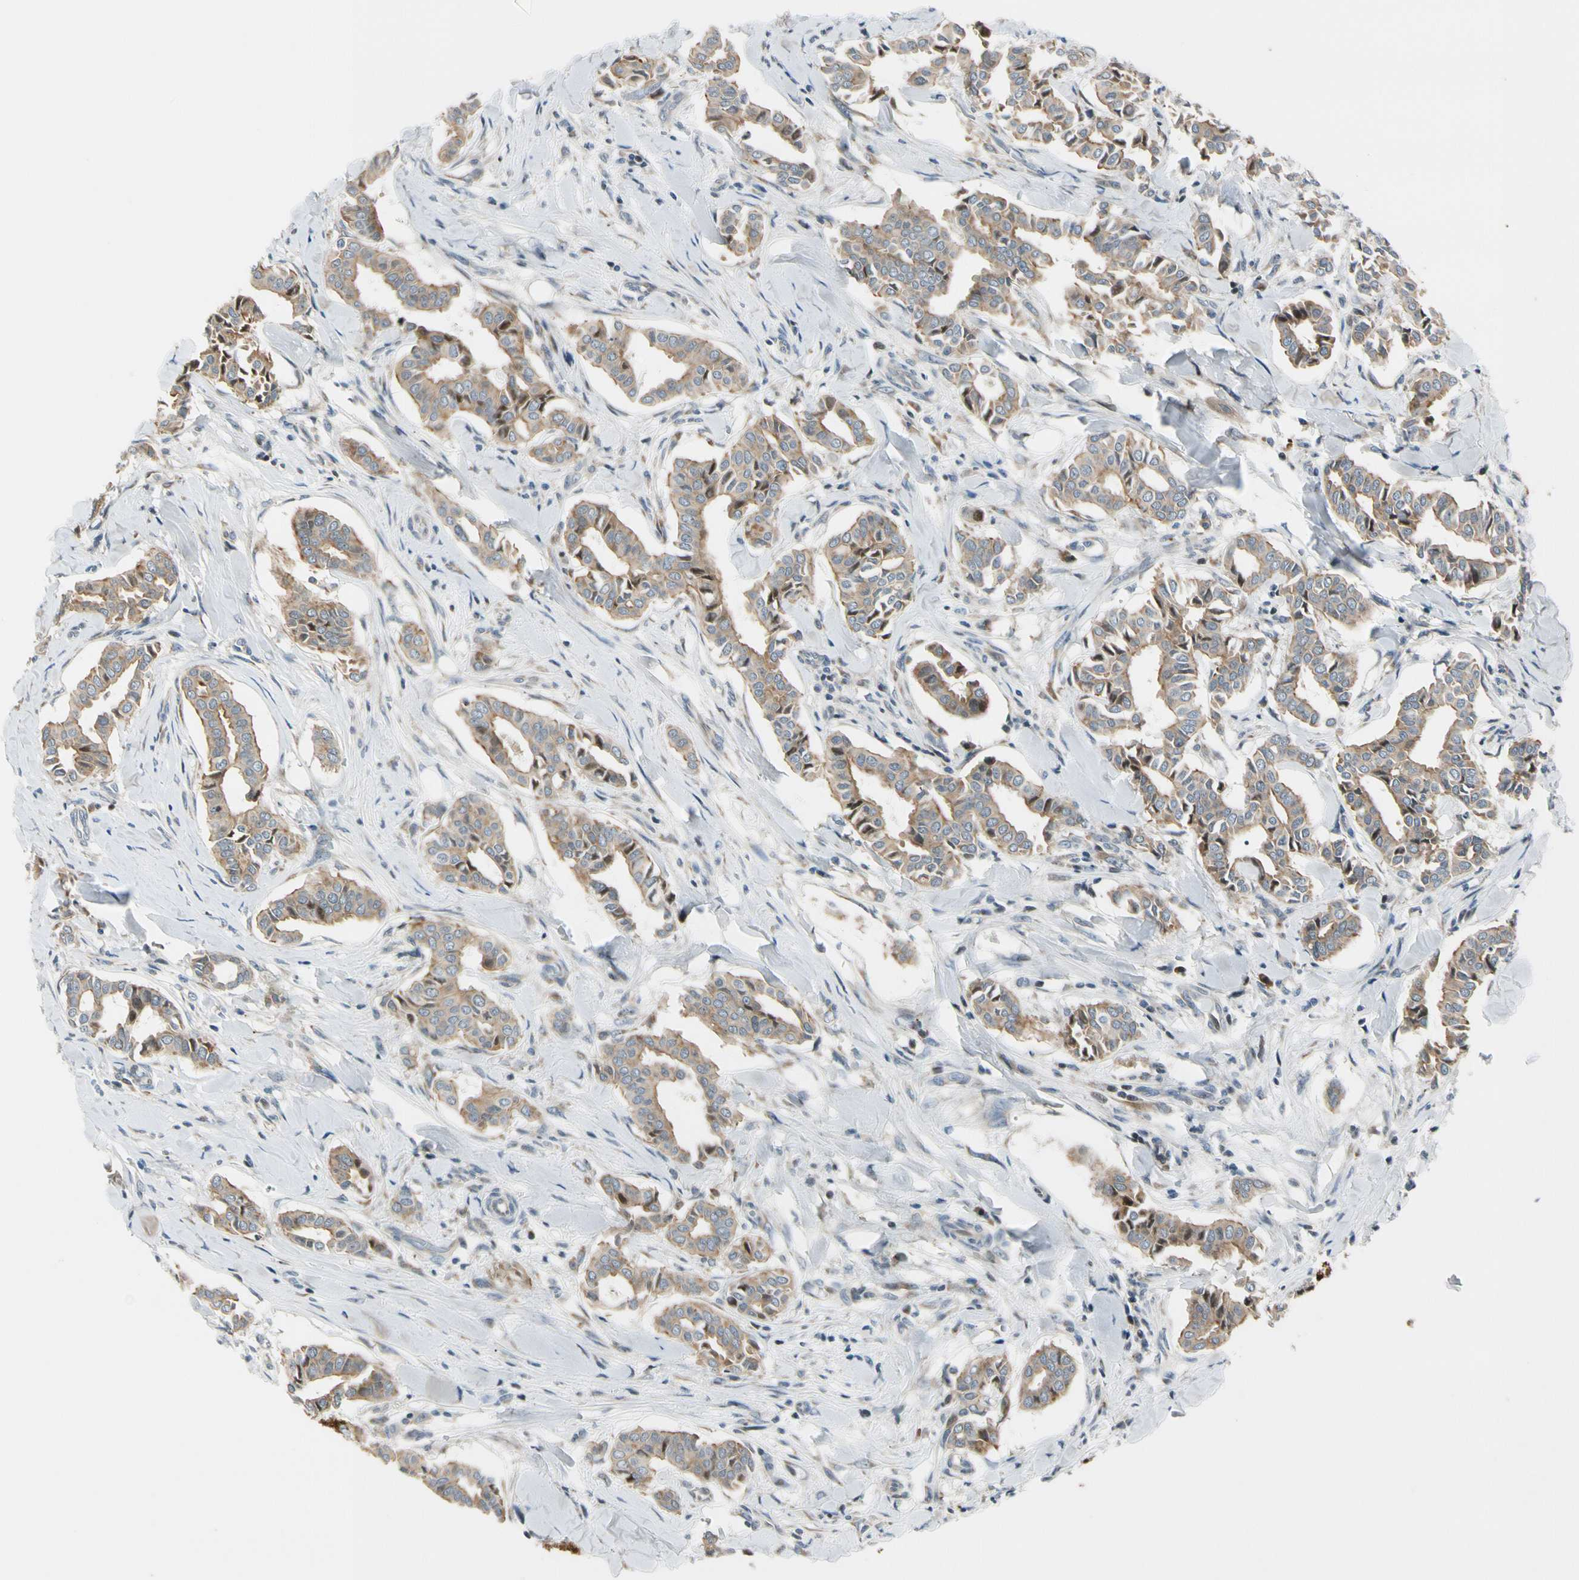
{"staining": {"intensity": "moderate", "quantity": "25%-75%", "location": "cytoplasmic/membranous"}, "tissue": "head and neck cancer", "cell_type": "Tumor cells", "image_type": "cancer", "snomed": [{"axis": "morphology", "description": "Adenocarcinoma, NOS"}, {"axis": "topography", "description": "Salivary gland"}, {"axis": "topography", "description": "Head-Neck"}], "caption": "Adenocarcinoma (head and neck) stained for a protein demonstrates moderate cytoplasmic/membranous positivity in tumor cells.", "gene": "NPDC1", "patient": {"sex": "female", "age": 59}}